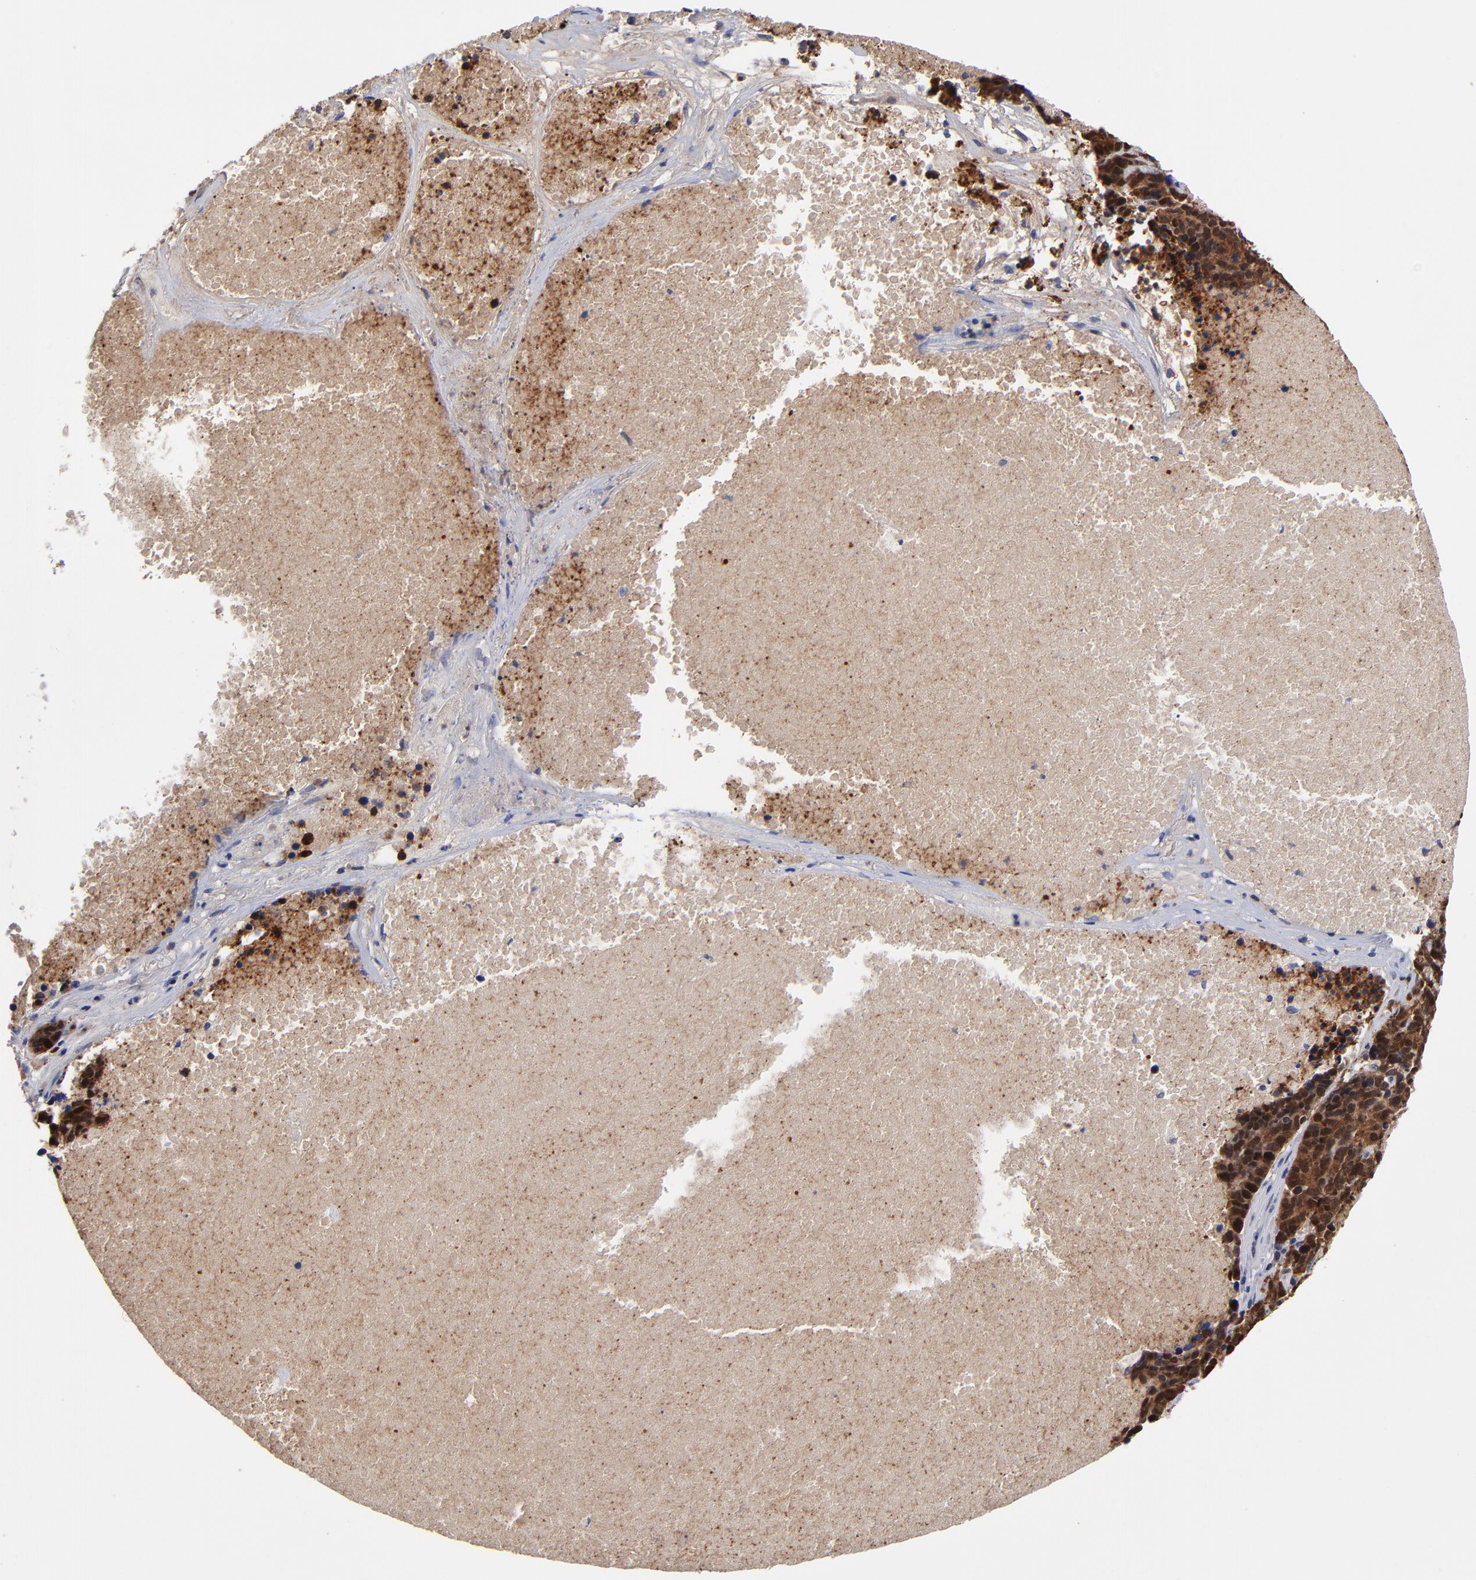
{"staining": {"intensity": "strong", "quantity": ">75%", "location": "cytoplasmic/membranous,nuclear"}, "tissue": "lung cancer", "cell_type": "Tumor cells", "image_type": "cancer", "snomed": [{"axis": "morphology", "description": "Neoplasm, malignant, NOS"}, {"axis": "topography", "description": "Lung"}], "caption": "A brown stain highlights strong cytoplasmic/membranous and nuclear positivity of a protein in human lung cancer tumor cells. (DAB IHC, brown staining for protein, blue staining for nuclei).", "gene": "DCTPP1", "patient": {"sex": "female", "age": 75}}